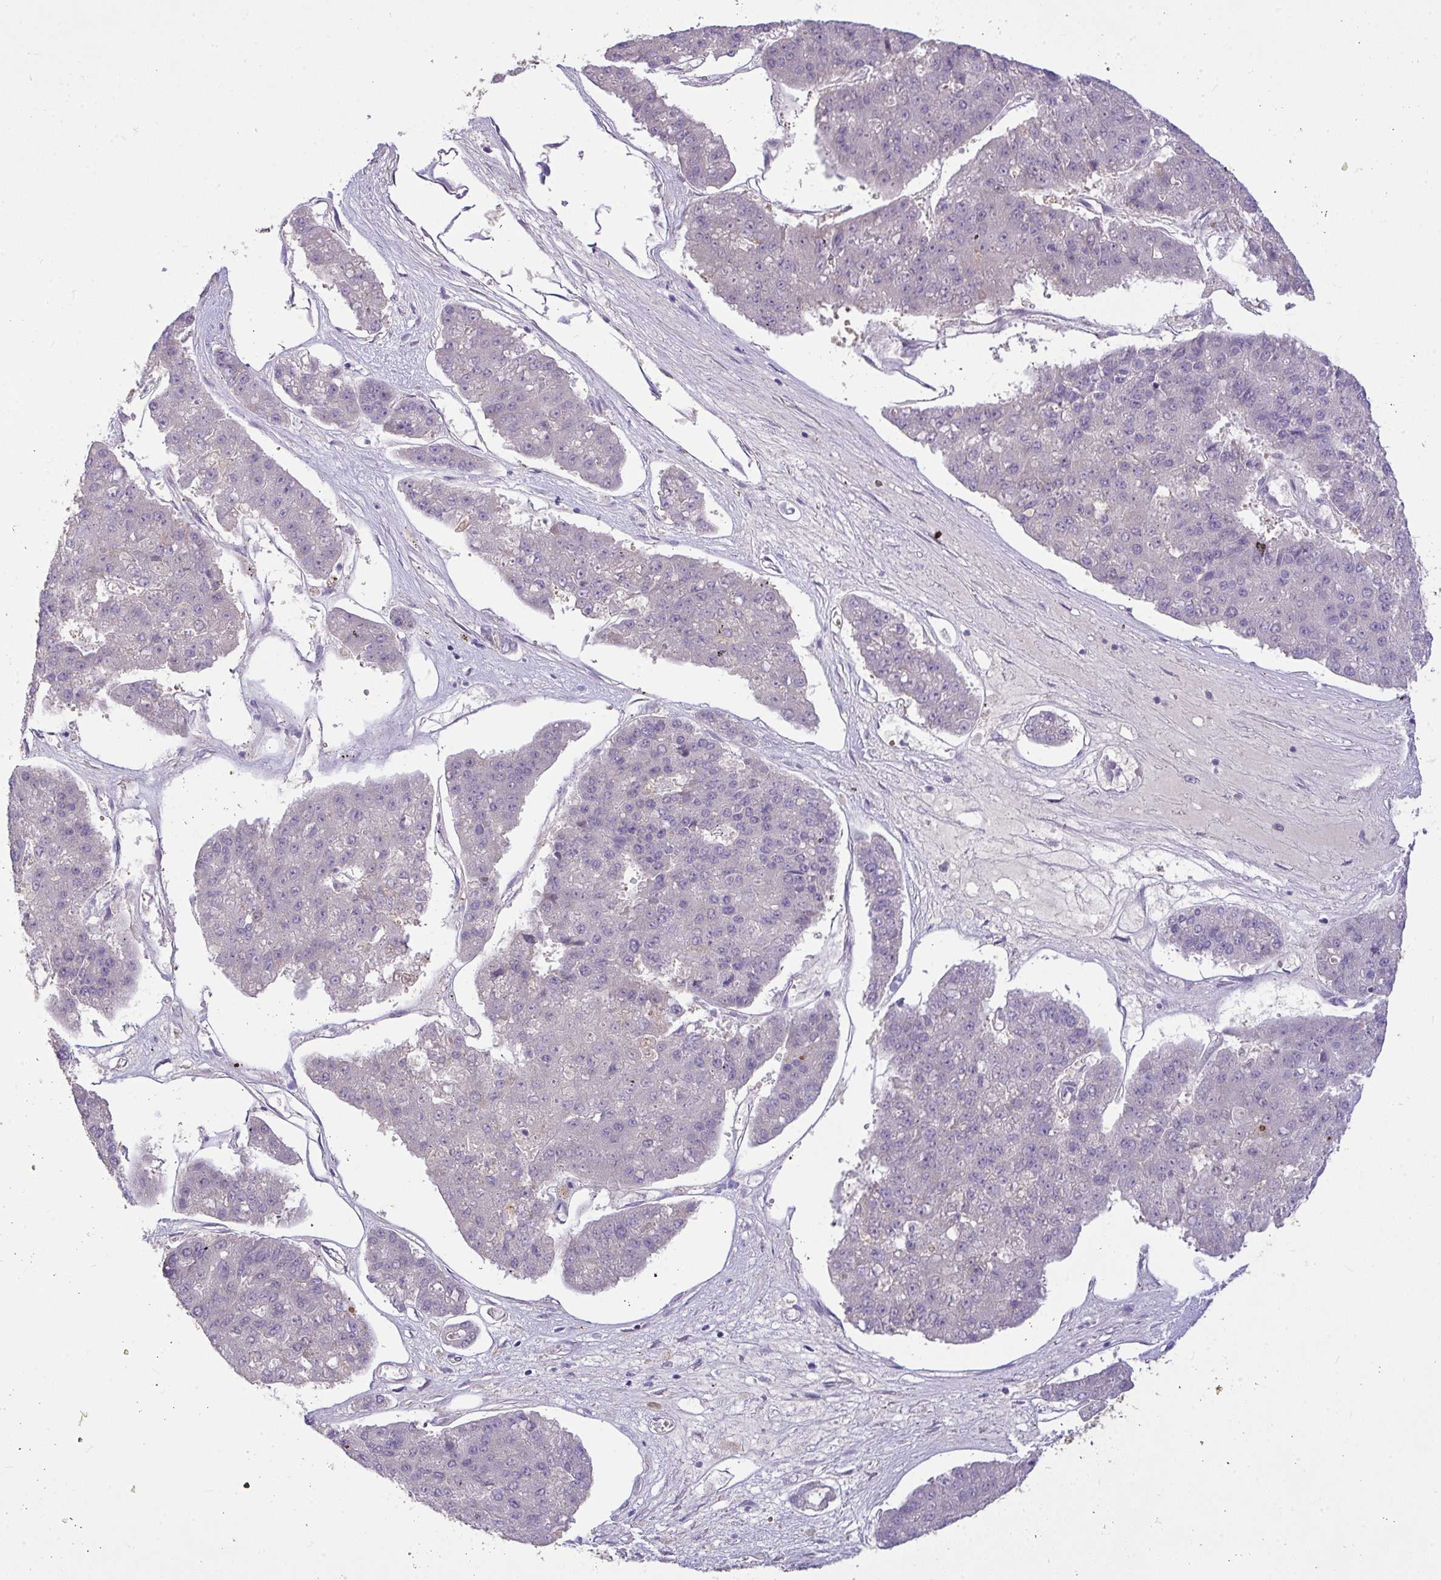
{"staining": {"intensity": "negative", "quantity": "none", "location": "none"}, "tissue": "pancreatic cancer", "cell_type": "Tumor cells", "image_type": "cancer", "snomed": [{"axis": "morphology", "description": "Adenocarcinoma, NOS"}, {"axis": "topography", "description": "Pancreas"}], "caption": "DAB immunohistochemical staining of pancreatic adenocarcinoma displays no significant expression in tumor cells.", "gene": "MOCS1", "patient": {"sex": "male", "age": 50}}